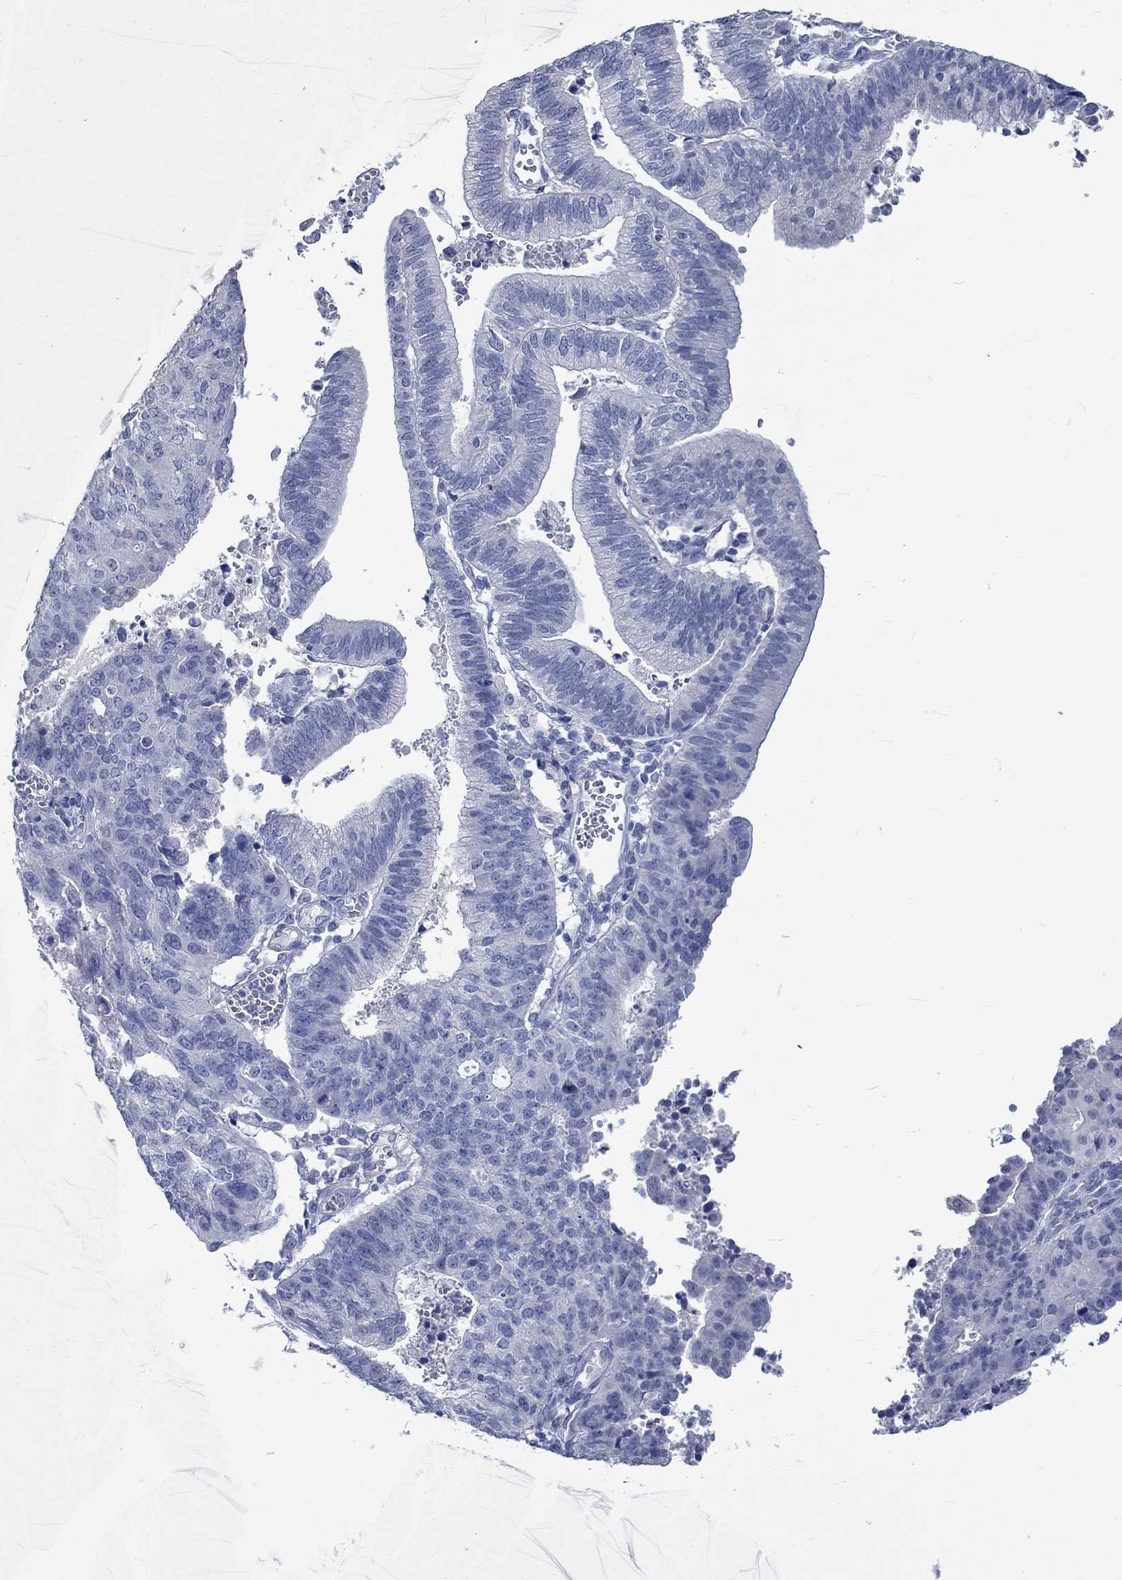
{"staining": {"intensity": "negative", "quantity": "none", "location": "none"}, "tissue": "endometrial cancer", "cell_type": "Tumor cells", "image_type": "cancer", "snomed": [{"axis": "morphology", "description": "Adenocarcinoma, NOS"}, {"axis": "topography", "description": "Endometrium"}], "caption": "Immunohistochemical staining of adenocarcinoma (endometrial) demonstrates no significant staining in tumor cells.", "gene": "C4orf47", "patient": {"sex": "female", "age": 82}}